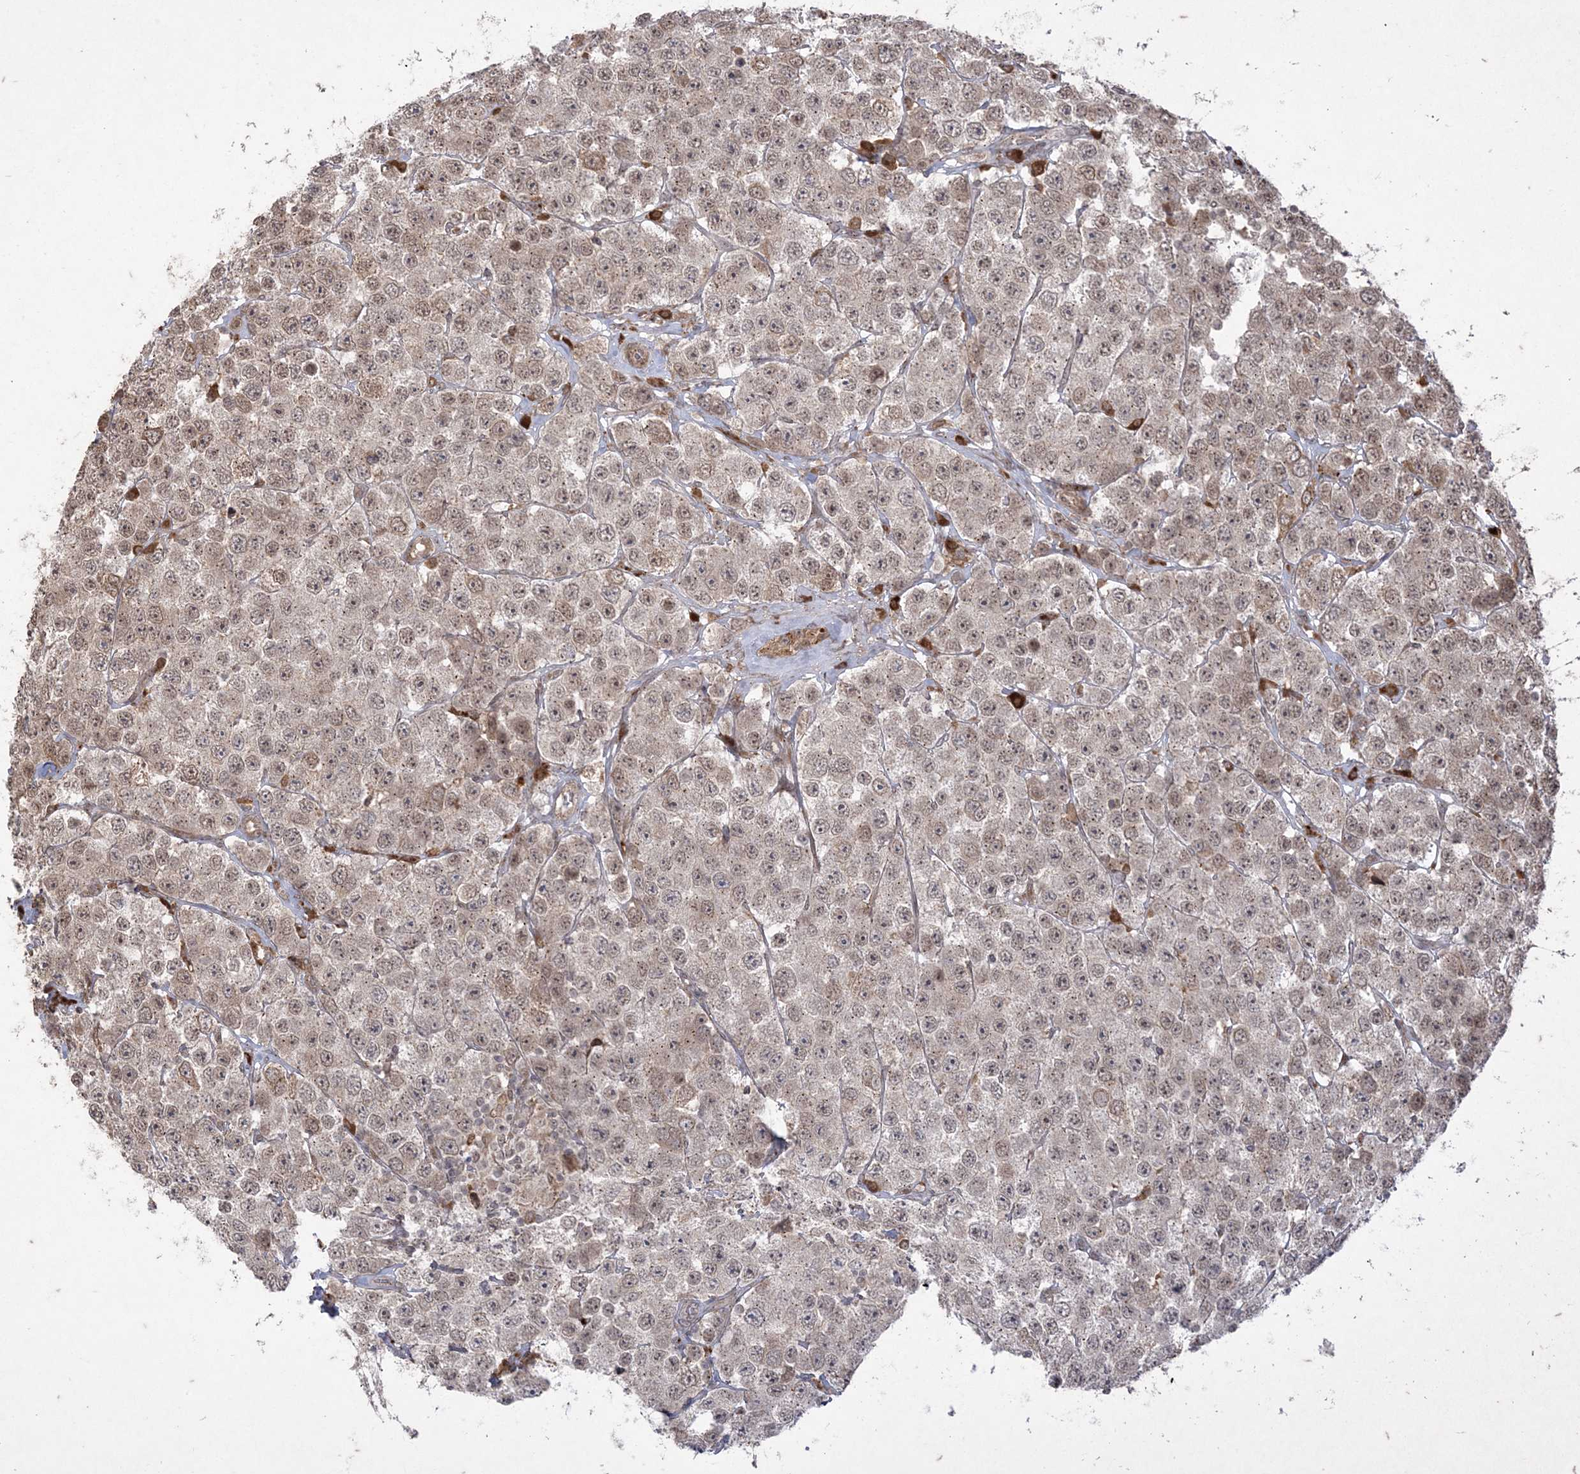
{"staining": {"intensity": "moderate", "quantity": "25%-75%", "location": "cytoplasmic/membranous,nuclear"}, "tissue": "testis cancer", "cell_type": "Tumor cells", "image_type": "cancer", "snomed": [{"axis": "morphology", "description": "Seminoma, NOS"}, {"axis": "topography", "description": "Testis"}], "caption": "Human testis cancer (seminoma) stained with a brown dye displays moderate cytoplasmic/membranous and nuclear positive staining in approximately 25%-75% of tumor cells.", "gene": "RRAS", "patient": {"sex": "male", "age": 28}}